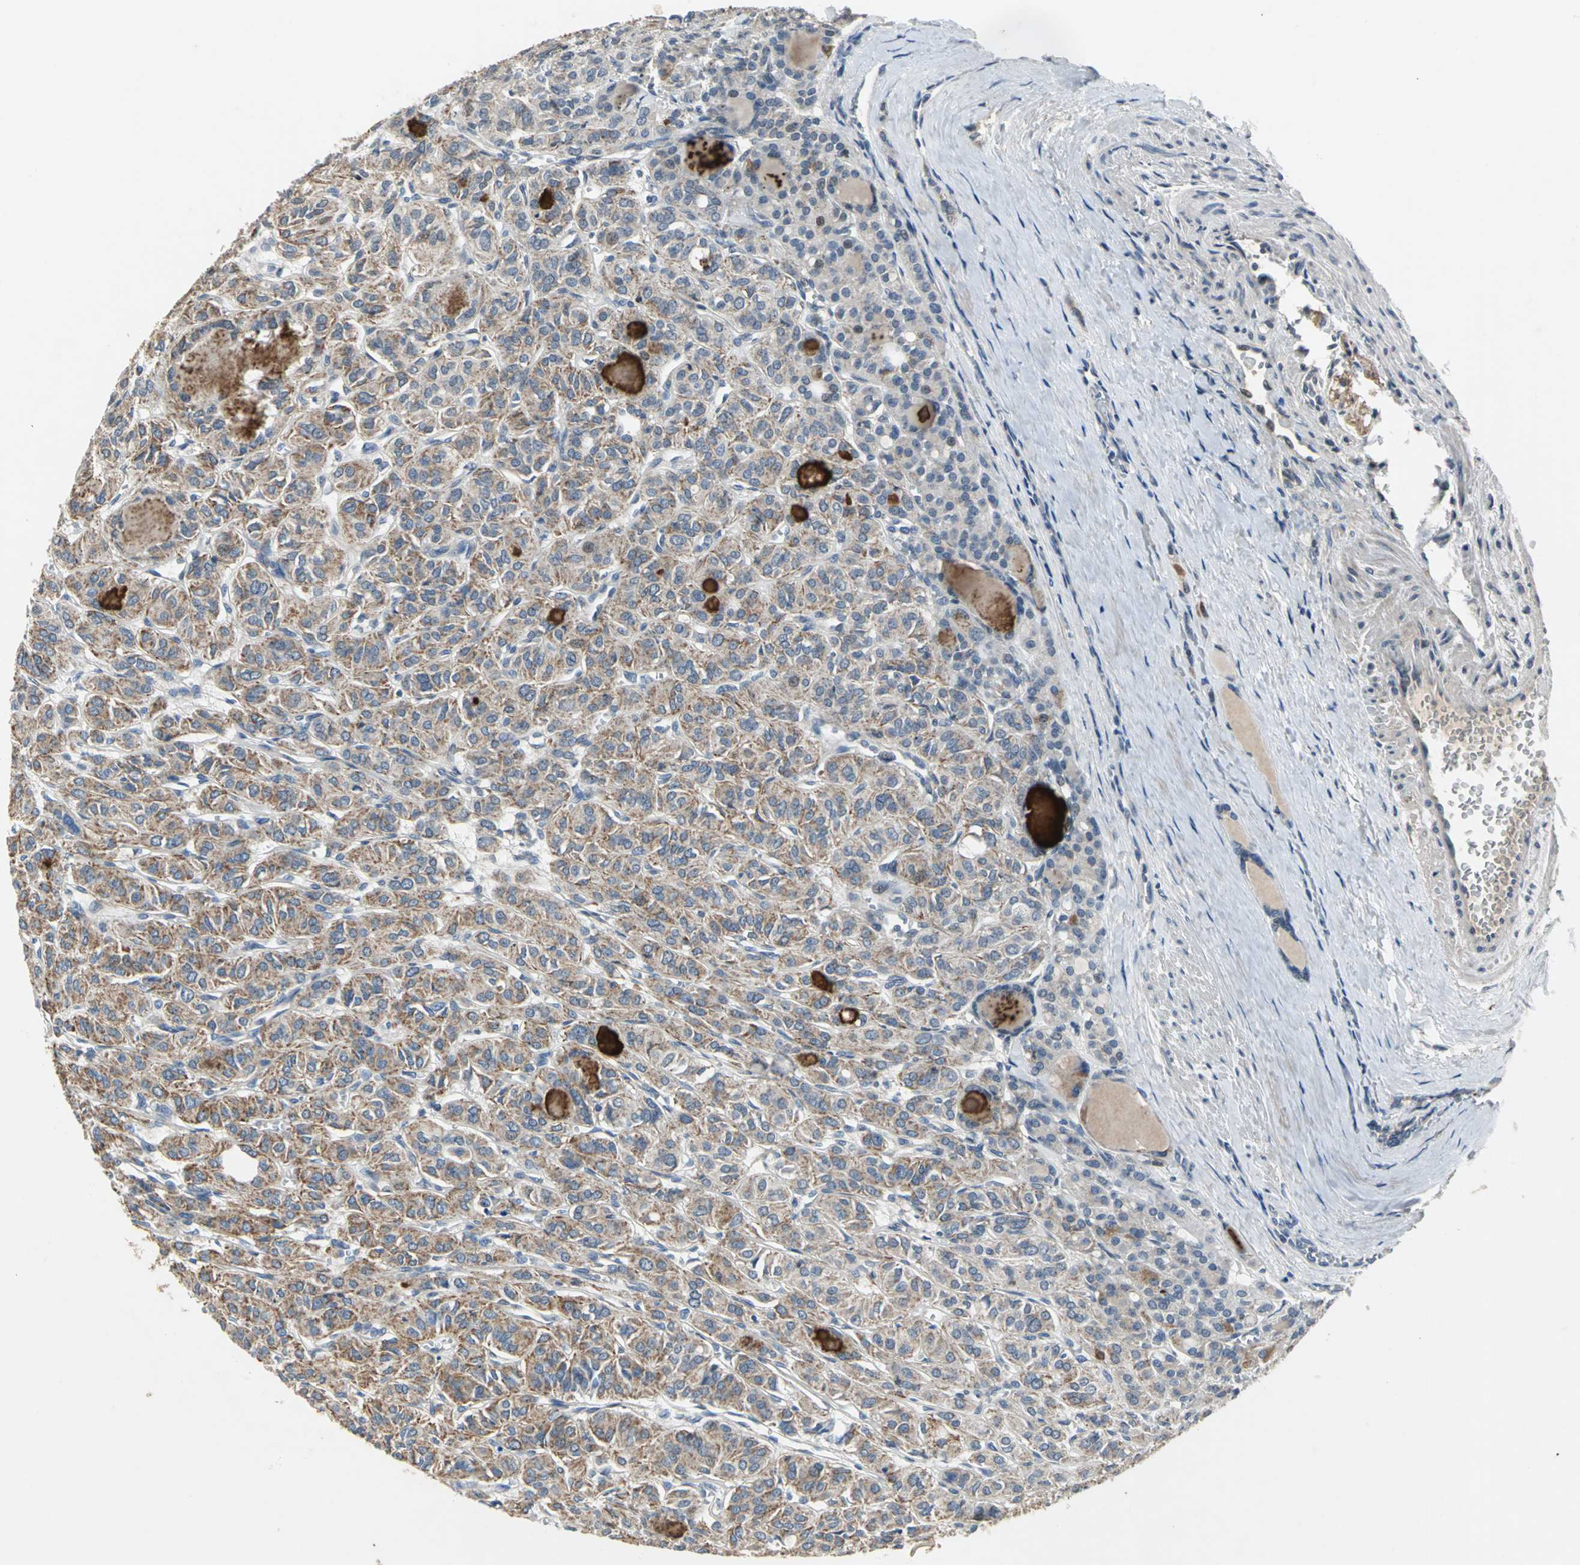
{"staining": {"intensity": "moderate", "quantity": ">75%", "location": "cytoplasmic/membranous"}, "tissue": "thyroid cancer", "cell_type": "Tumor cells", "image_type": "cancer", "snomed": [{"axis": "morphology", "description": "Follicular adenoma carcinoma, NOS"}, {"axis": "topography", "description": "Thyroid gland"}], "caption": "Thyroid cancer stained for a protein exhibits moderate cytoplasmic/membranous positivity in tumor cells. Nuclei are stained in blue.", "gene": "JADE3", "patient": {"sex": "female", "age": 71}}